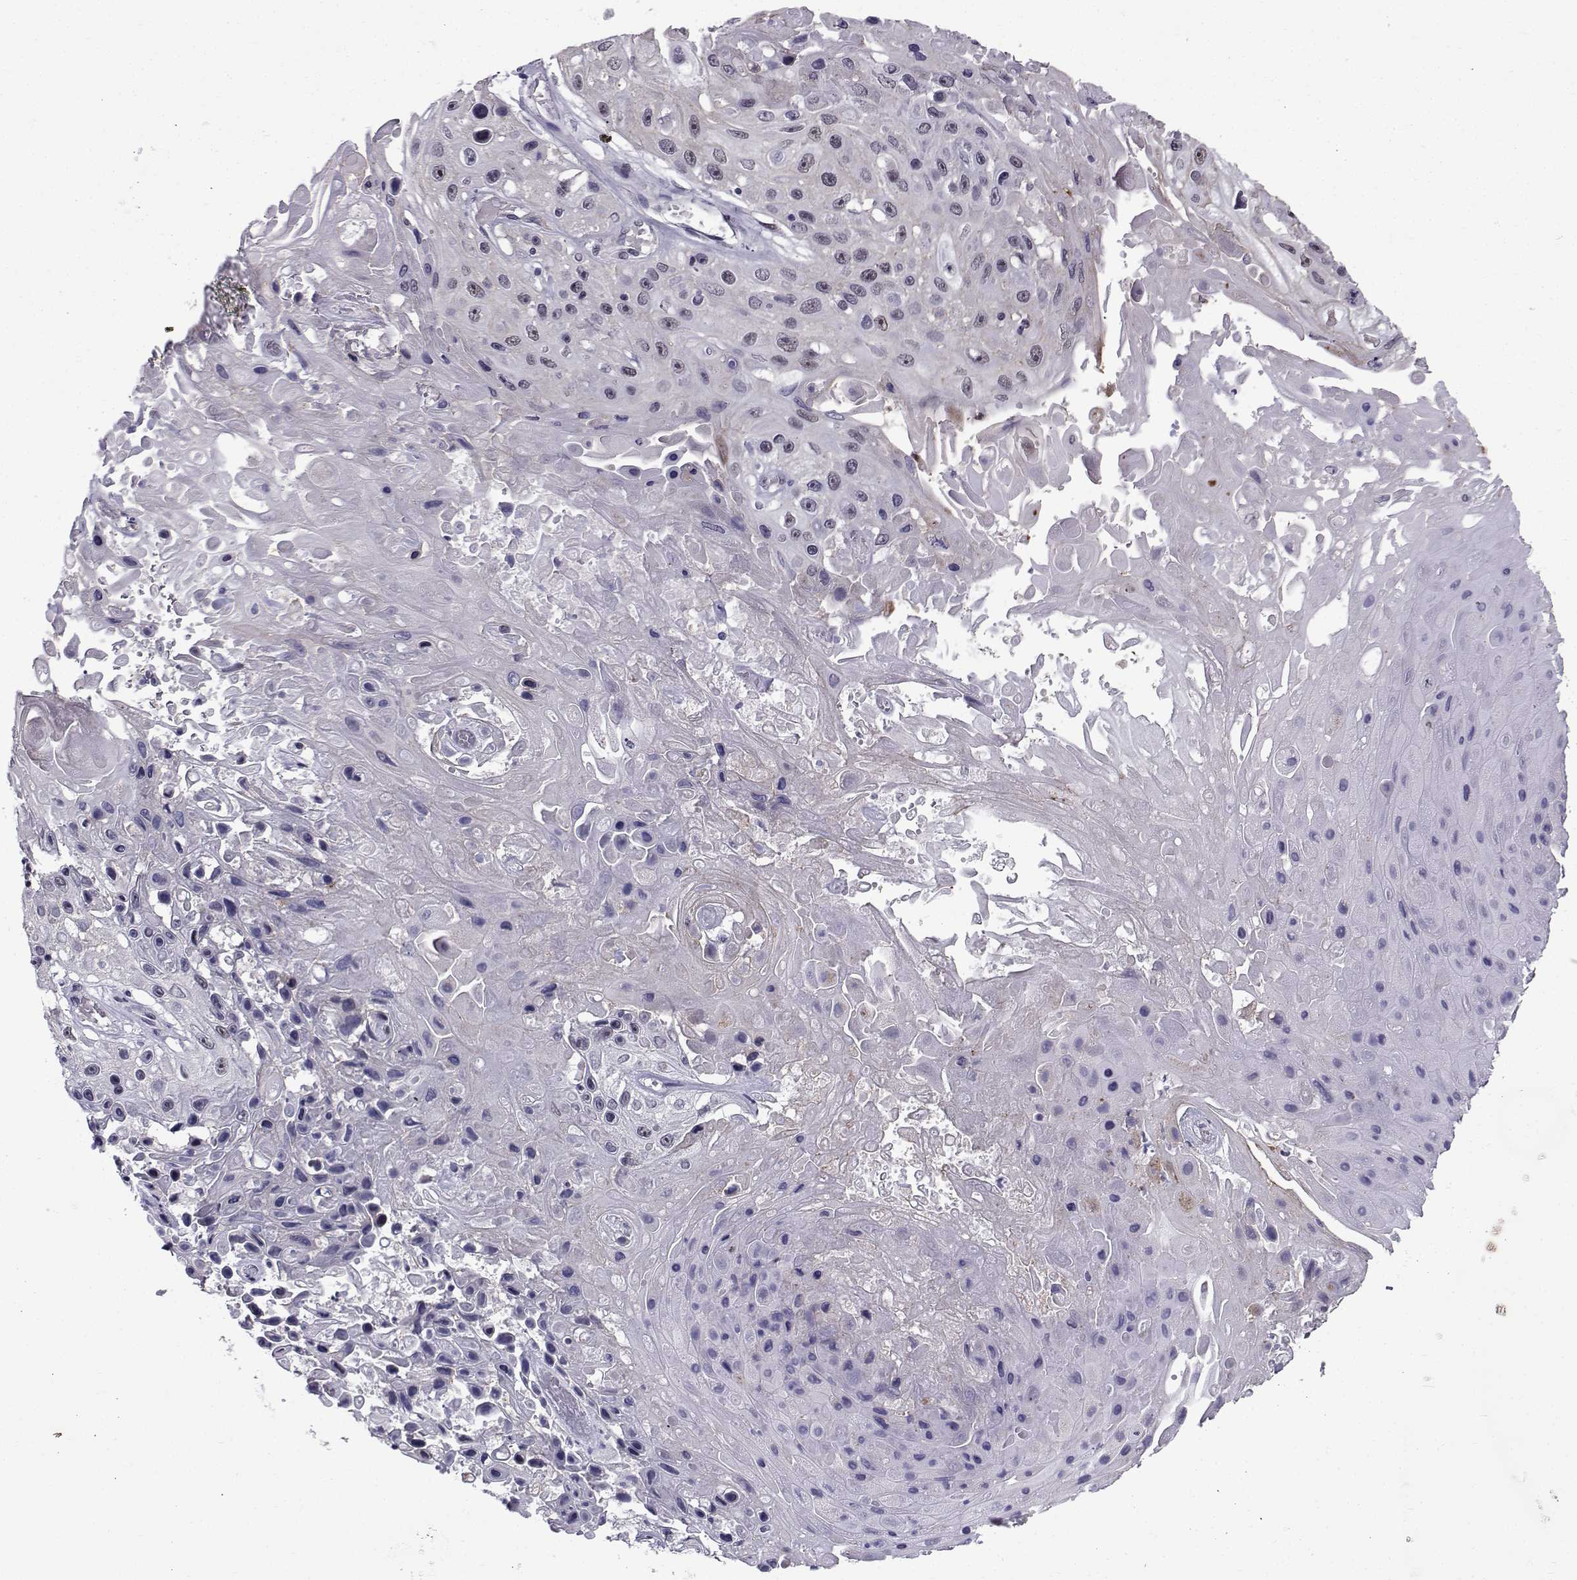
{"staining": {"intensity": "weak", "quantity": "<25%", "location": "nuclear"}, "tissue": "skin cancer", "cell_type": "Tumor cells", "image_type": "cancer", "snomed": [{"axis": "morphology", "description": "Squamous cell carcinoma, NOS"}, {"axis": "topography", "description": "Skin"}], "caption": "This is an immunohistochemistry histopathology image of skin cancer (squamous cell carcinoma). There is no positivity in tumor cells.", "gene": "RBM24", "patient": {"sex": "male", "age": 82}}